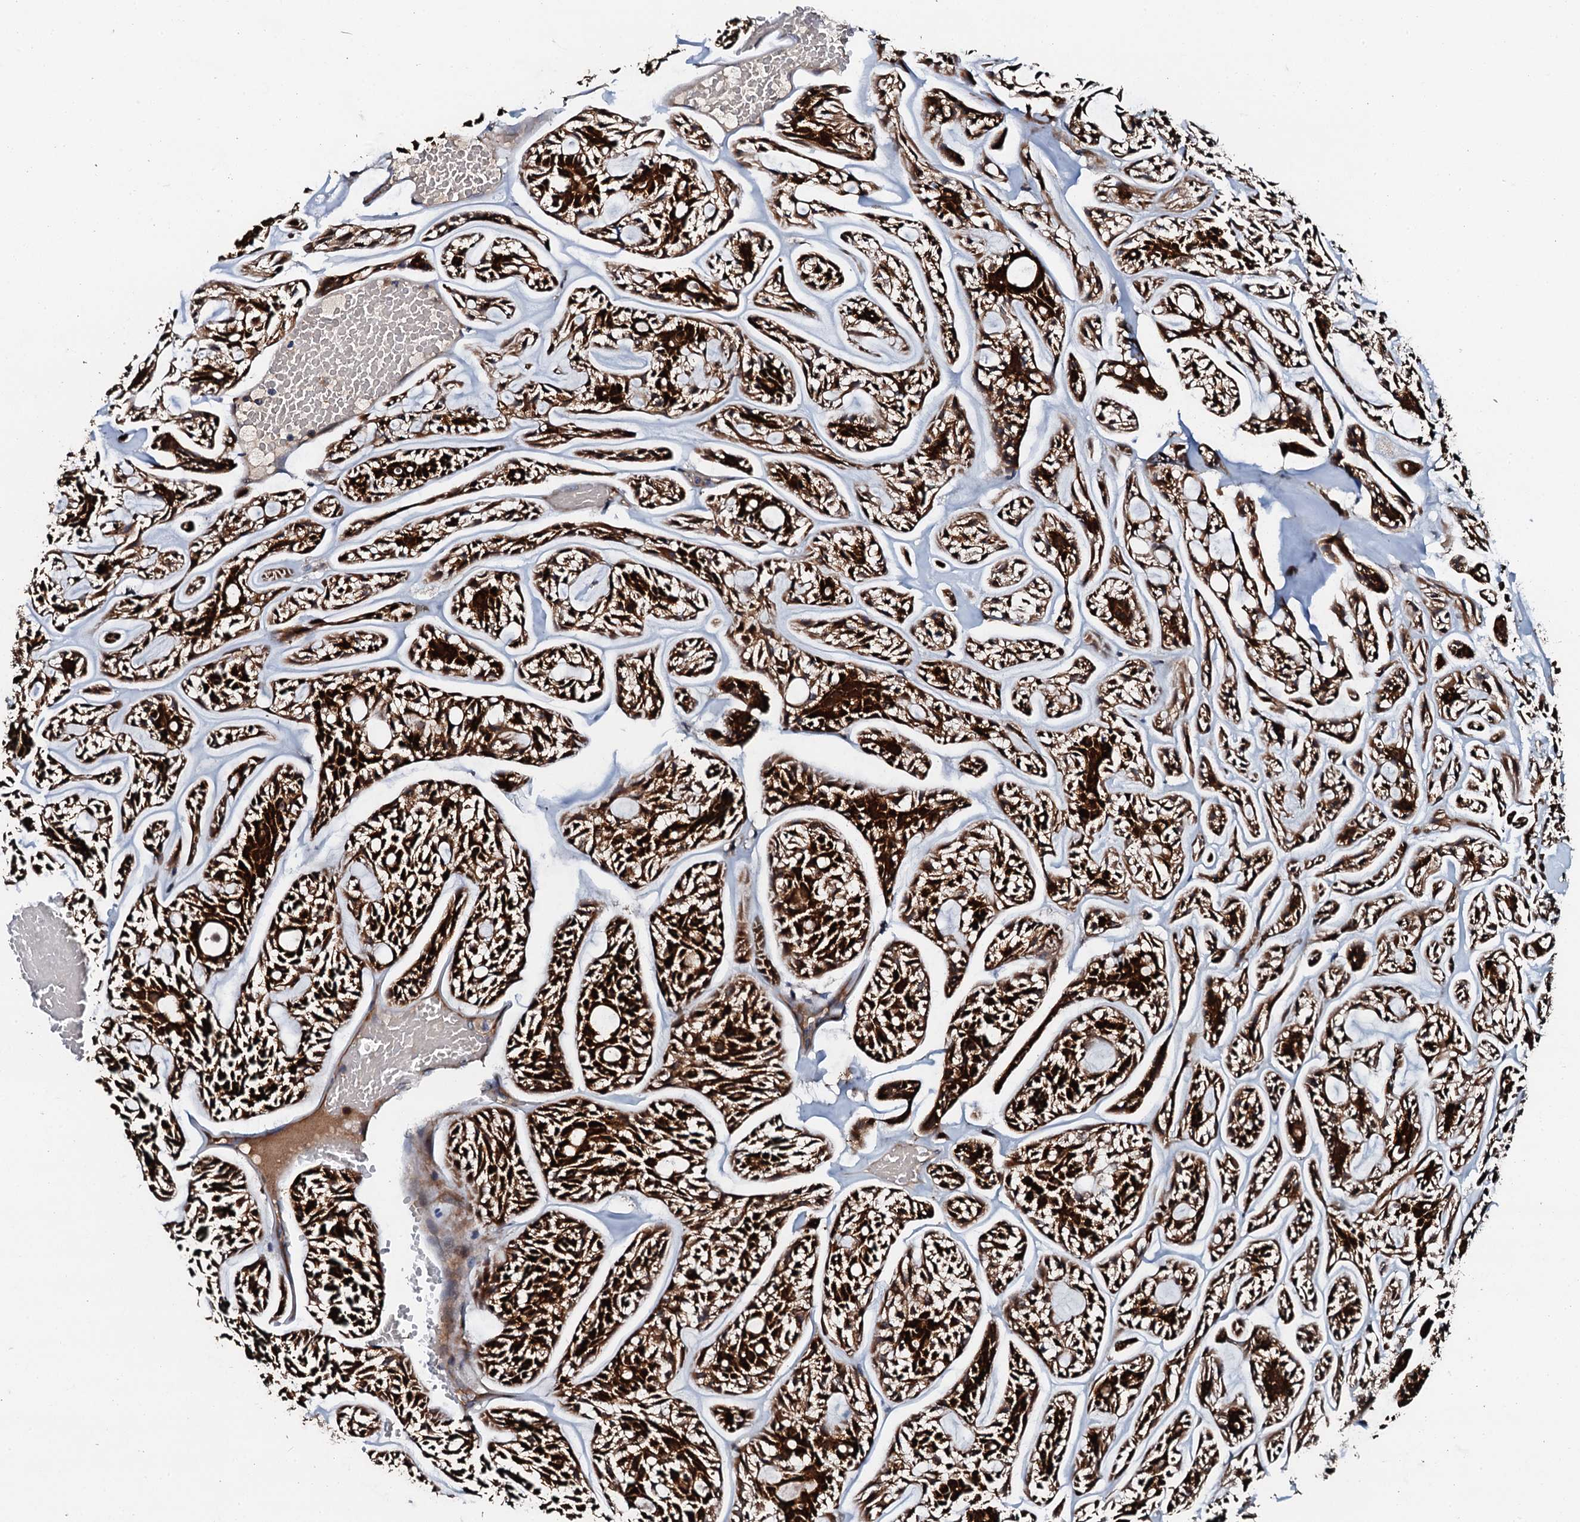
{"staining": {"intensity": "strong", "quantity": ">75%", "location": "cytoplasmic/membranous"}, "tissue": "head and neck cancer", "cell_type": "Tumor cells", "image_type": "cancer", "snomed": [{"axis": "morphology", "description": "Adenocarcinoma, NOS"}, {"axis": "topography", "description": "Salivary gland"}, {"axis": "topography", "description": "Head-Neck"}], "caption": "Head and neck cancer (adenocarcinoma) stained with a brown dye exhibits strong cytoplasmic/membranous positive staining in approximately >75% of tumor cells.", "gene": "GFOD2", "patient": {"sex": "male", "age": 55}}